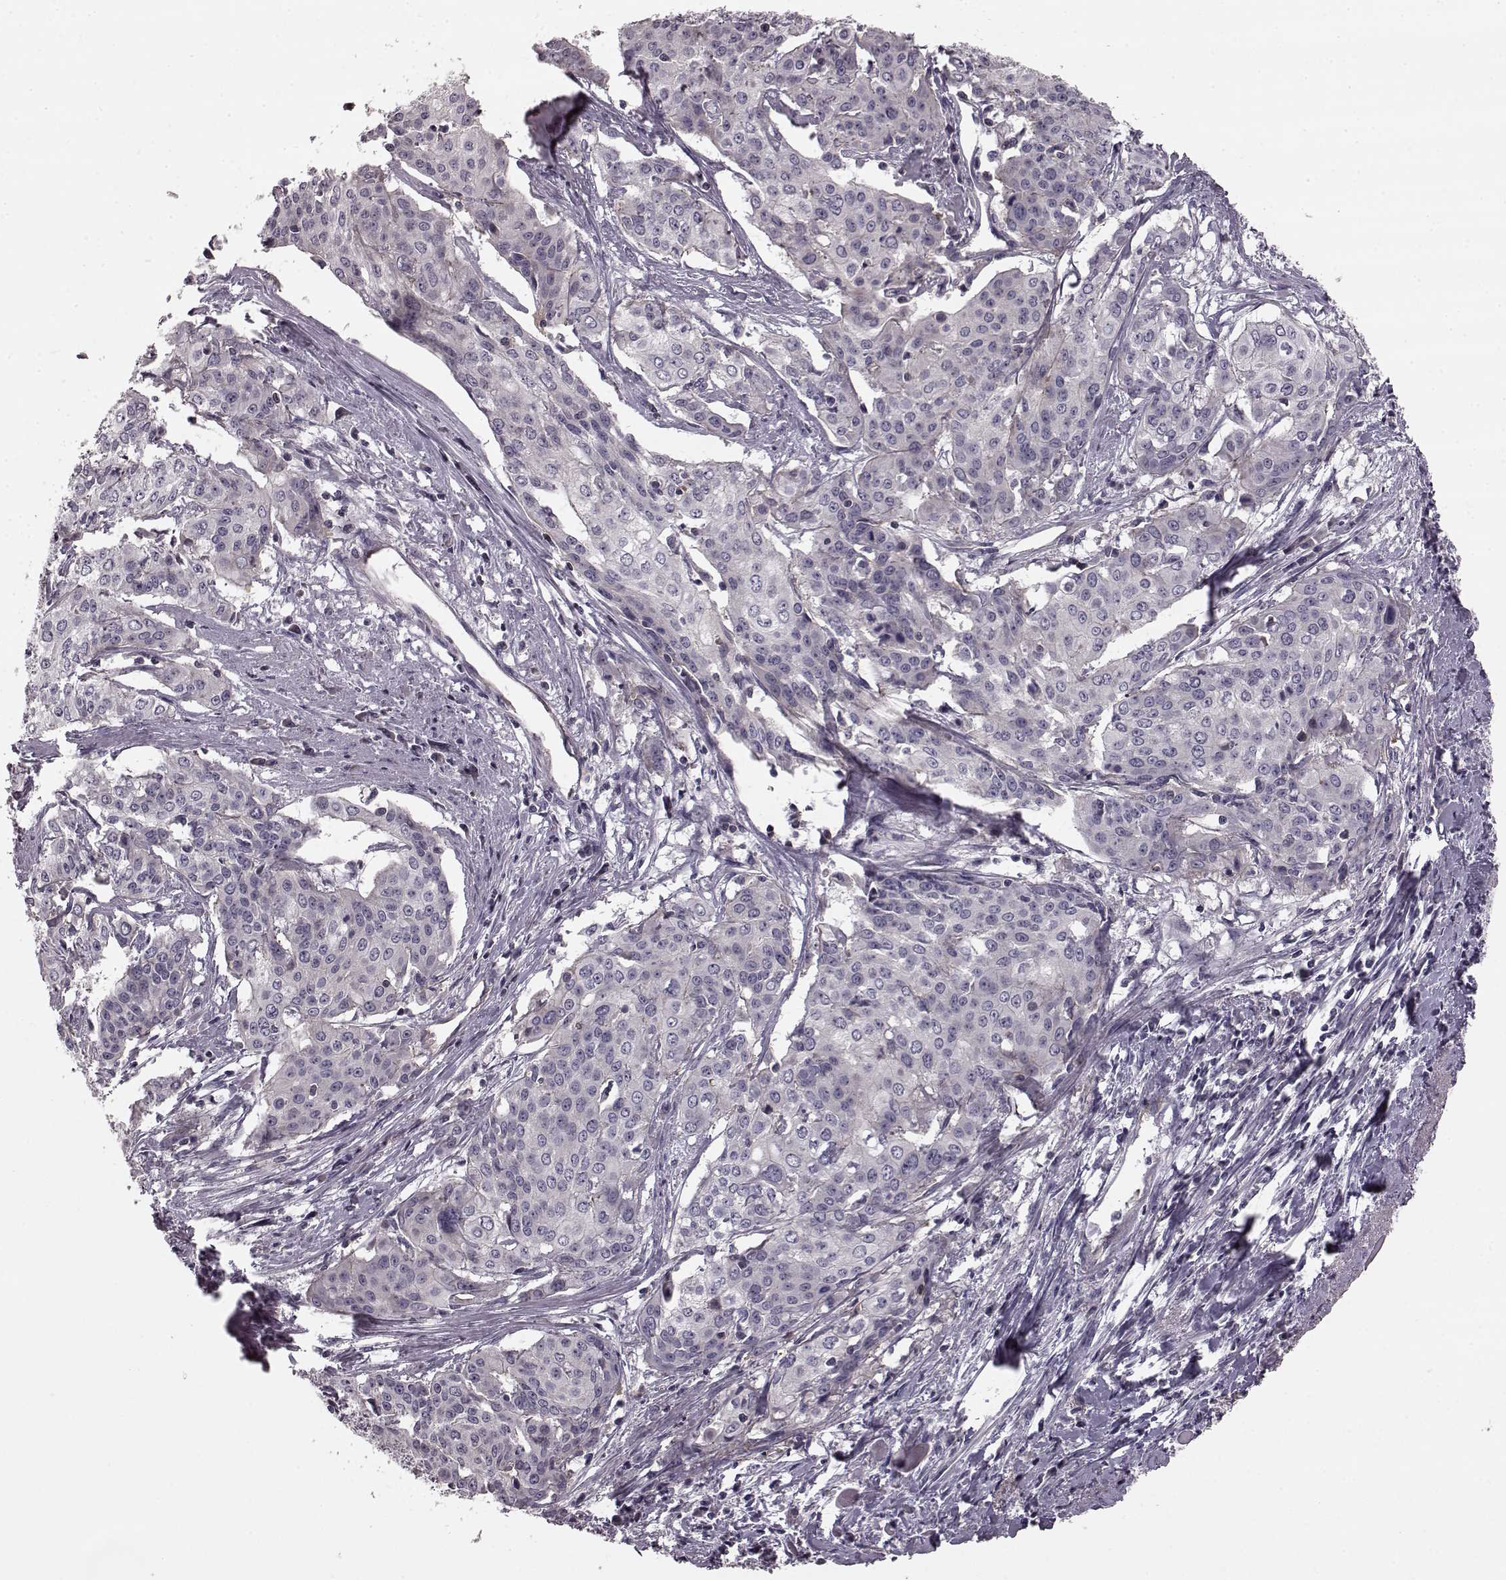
{"staining": {"intensity": "negative", "quantity": "none", "location": "none"}, "tissue": "cervical cancer", "cell_type": "Tumor cells", "image_type": "cancer", "snomed": [{"axis": "morphology", "description": "Squamous cell carcinoma, NOS"}, {"axis": "topography", "description": "Cervix"}], "caption": "This is an IHC histopathology image of cervical cancer (squamous cell carcinoma). There is no expression in tumor cells.", "gene": "SLC22A18", "patient": {"sex": "female", "age": 39}}